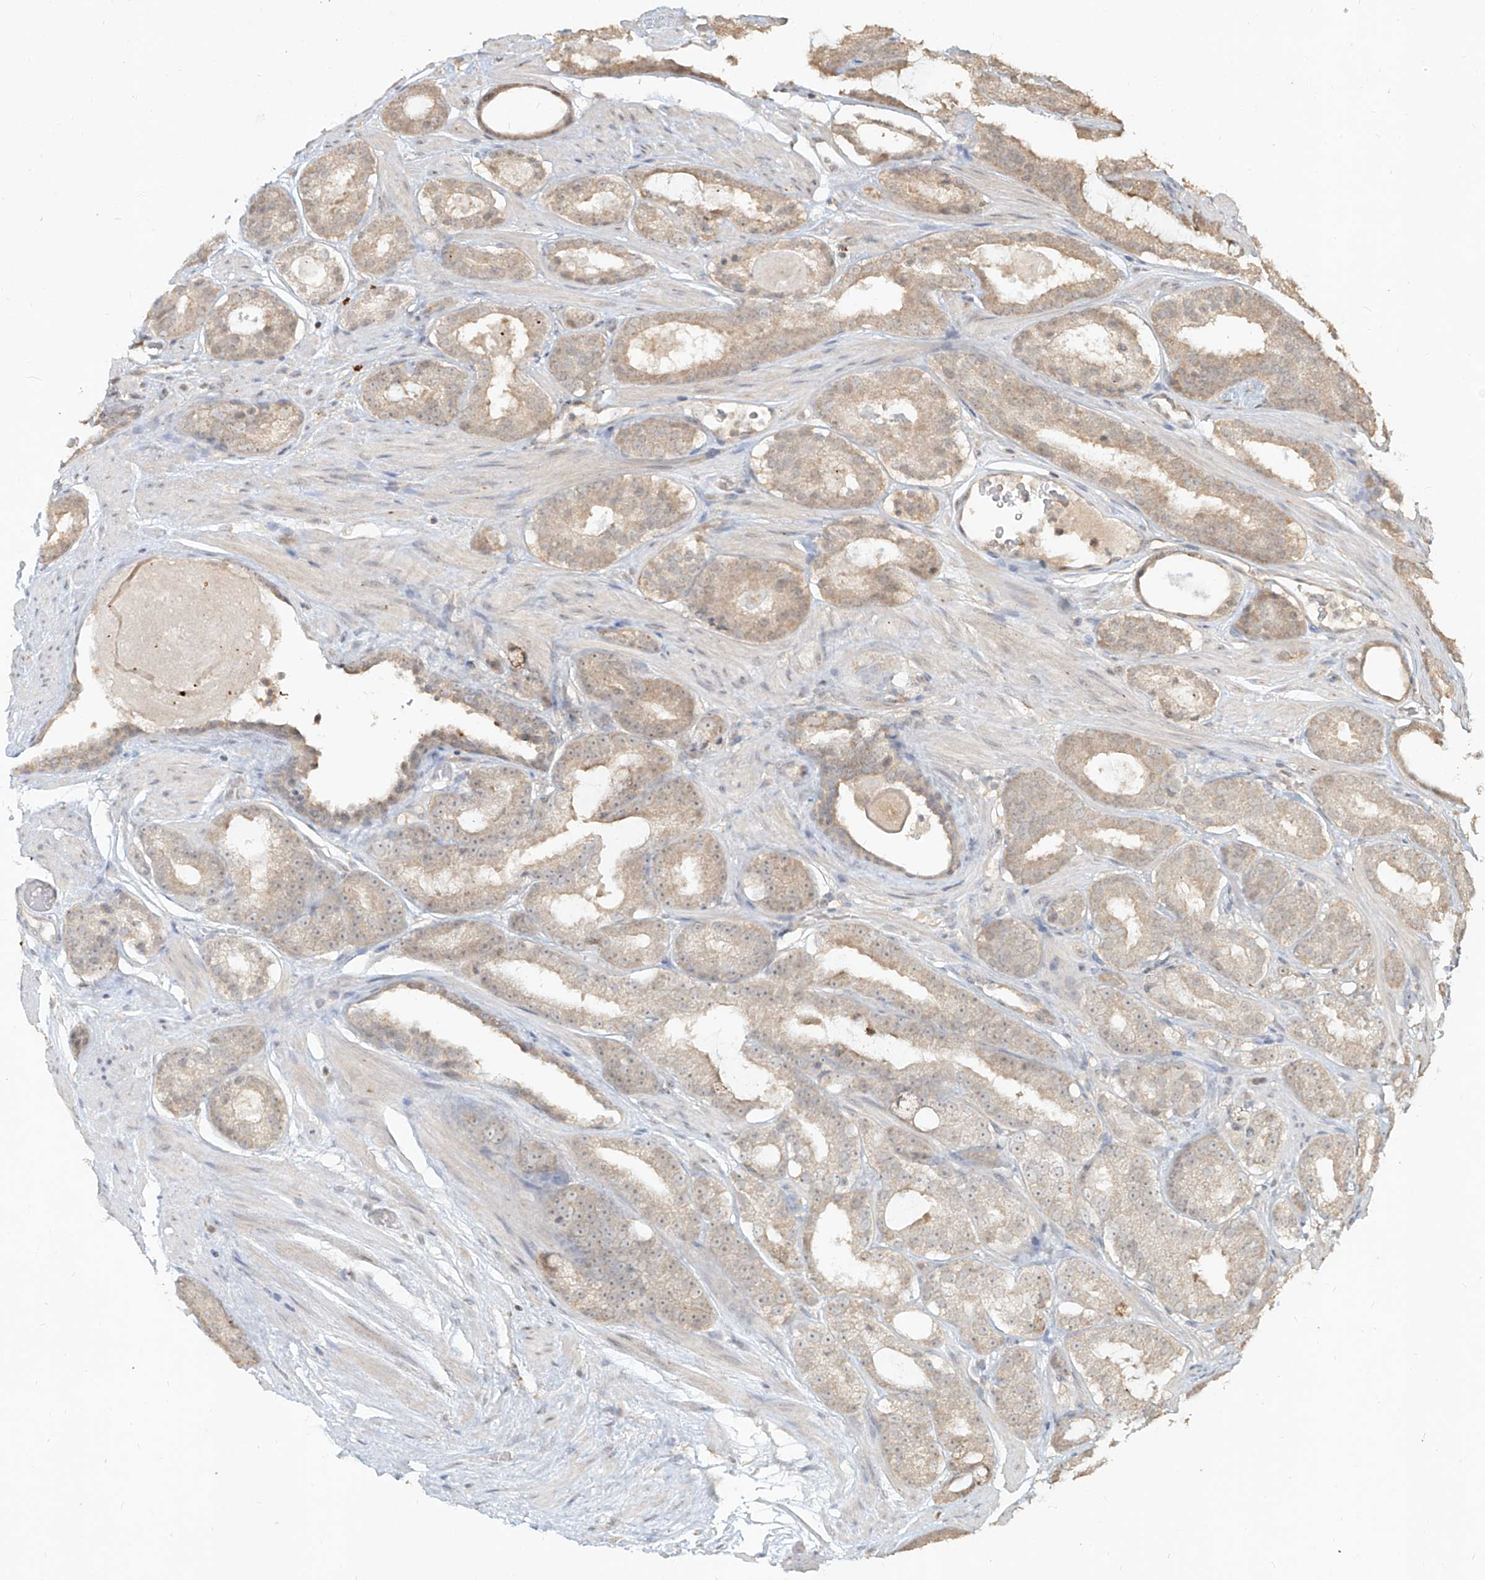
{"staining": {"intensity": "weak", "quantity": ">75%", "location": "cytoplasmic/membranous,nuclear"}, "tissue": "prostate cancer", "cell_type": "Tumor cells", "image_type": "cancer", "snomed": [{"axis": "morphology", "description": "Adenocarcinoma, Low grade"}, {"axis": "topography", "description": "Prostate"}], "caption": "Immunohistochemistry (IHC) (DAB (3,3'-diaminobenzidine)) staining of adenocarcinoma (low-grade) (prostate) reveals weak cytoplasmic/membranous and nuclear protein expression in about >75% of tumor cells.", "gene": "UBE2K", "patient": {"sex": "male", "age": 69}}